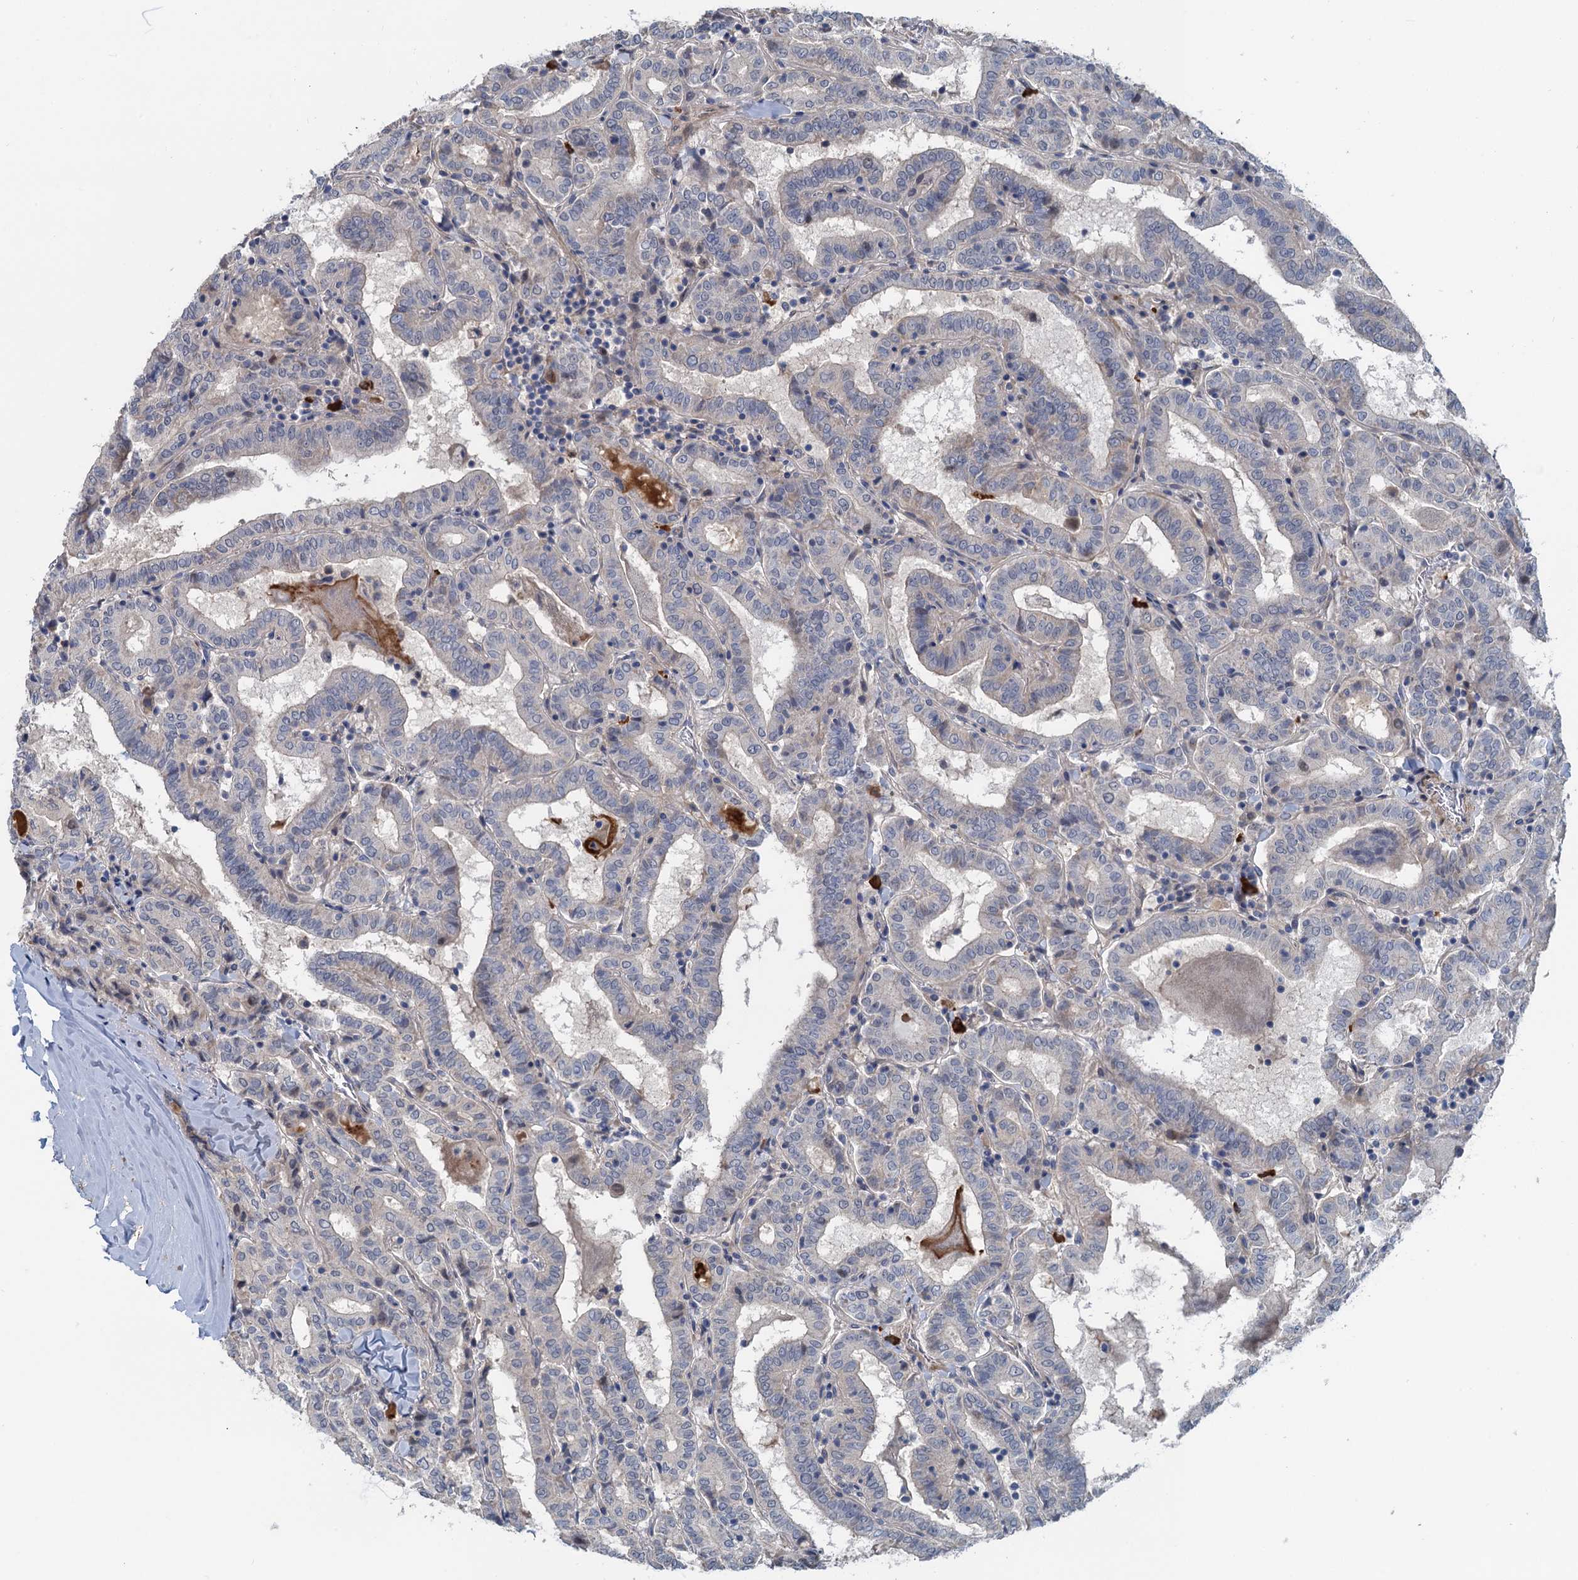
{"staining": {"intensity": "negative", "quantity": "none", "location": "none"}, "tissue": "thyroid cancer", "cell_type": "Tumor cells", "image_type": "cancer", "snomed": [{"axis": "morphology", "description": "Papillary adenocarcinoma, NOS"}, {"axis": "topography", "description": "Thyroid gland"}], "caption": "This is an IHC histopathology image of thyroid cancer (papillary adenocarcinoma). There is no positivity in tumor cells.", "gene": "MYO16", "patient": {"sex": "female", "age": 72}}